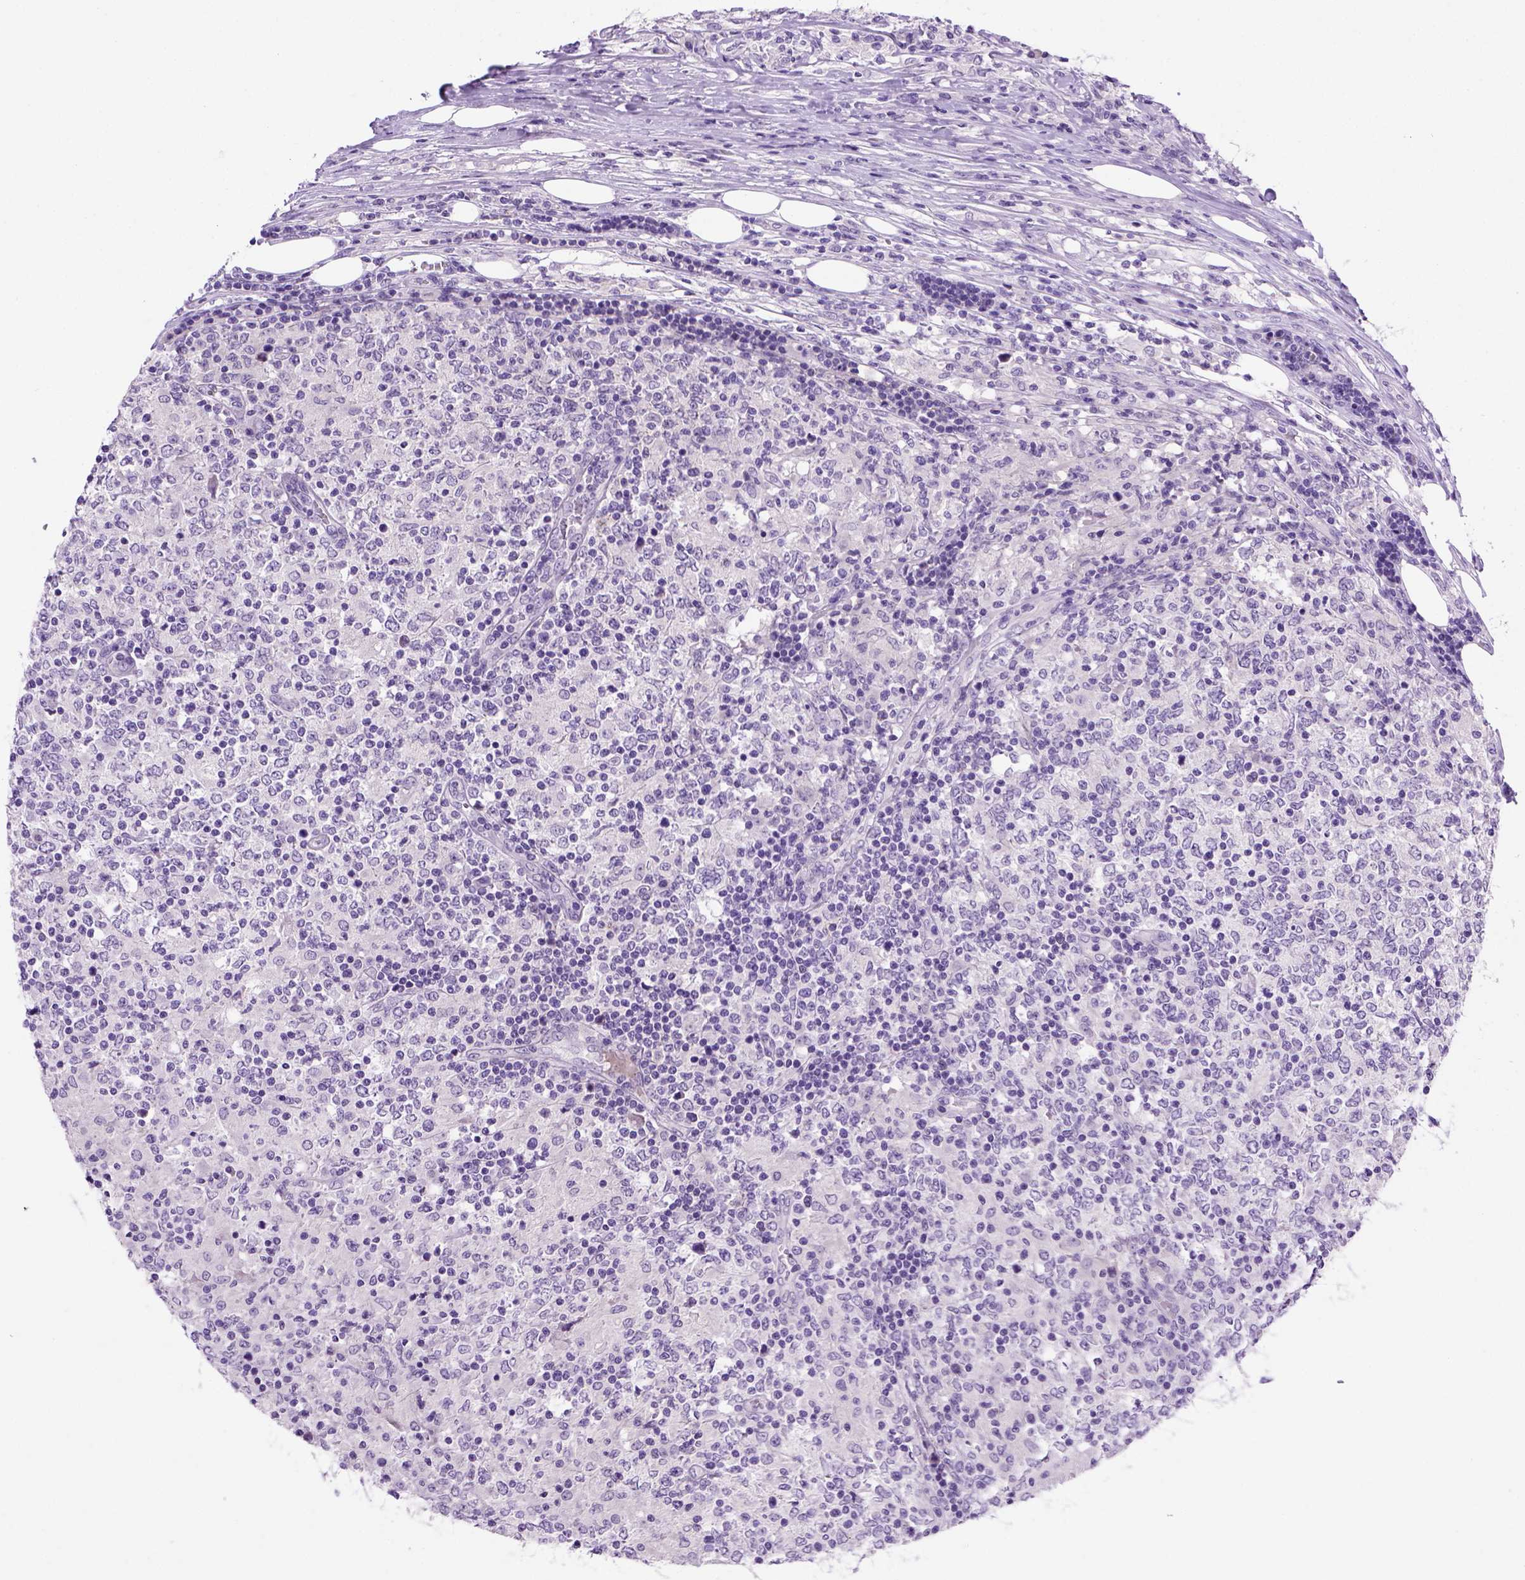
{"staining": {"intensity": "negative", "quantity": "none", "location": "none"}, "tissue": "lymphoma", "cell_type": "Tumor cells", "image_type": "cancer", "snomed": [{"axis": "morphology", "description": "Malignant lymphoma, non-Hodgkin's type, High grade"}, {"axis": "topography", "description": "Lymph node"}], "caption": "A micrograph of human lymphoma is negative for staining in tumor cells. Nuclei are stained in blue.", "gene": "CDH1", "patient": {"sex": "female", "age": 84}}